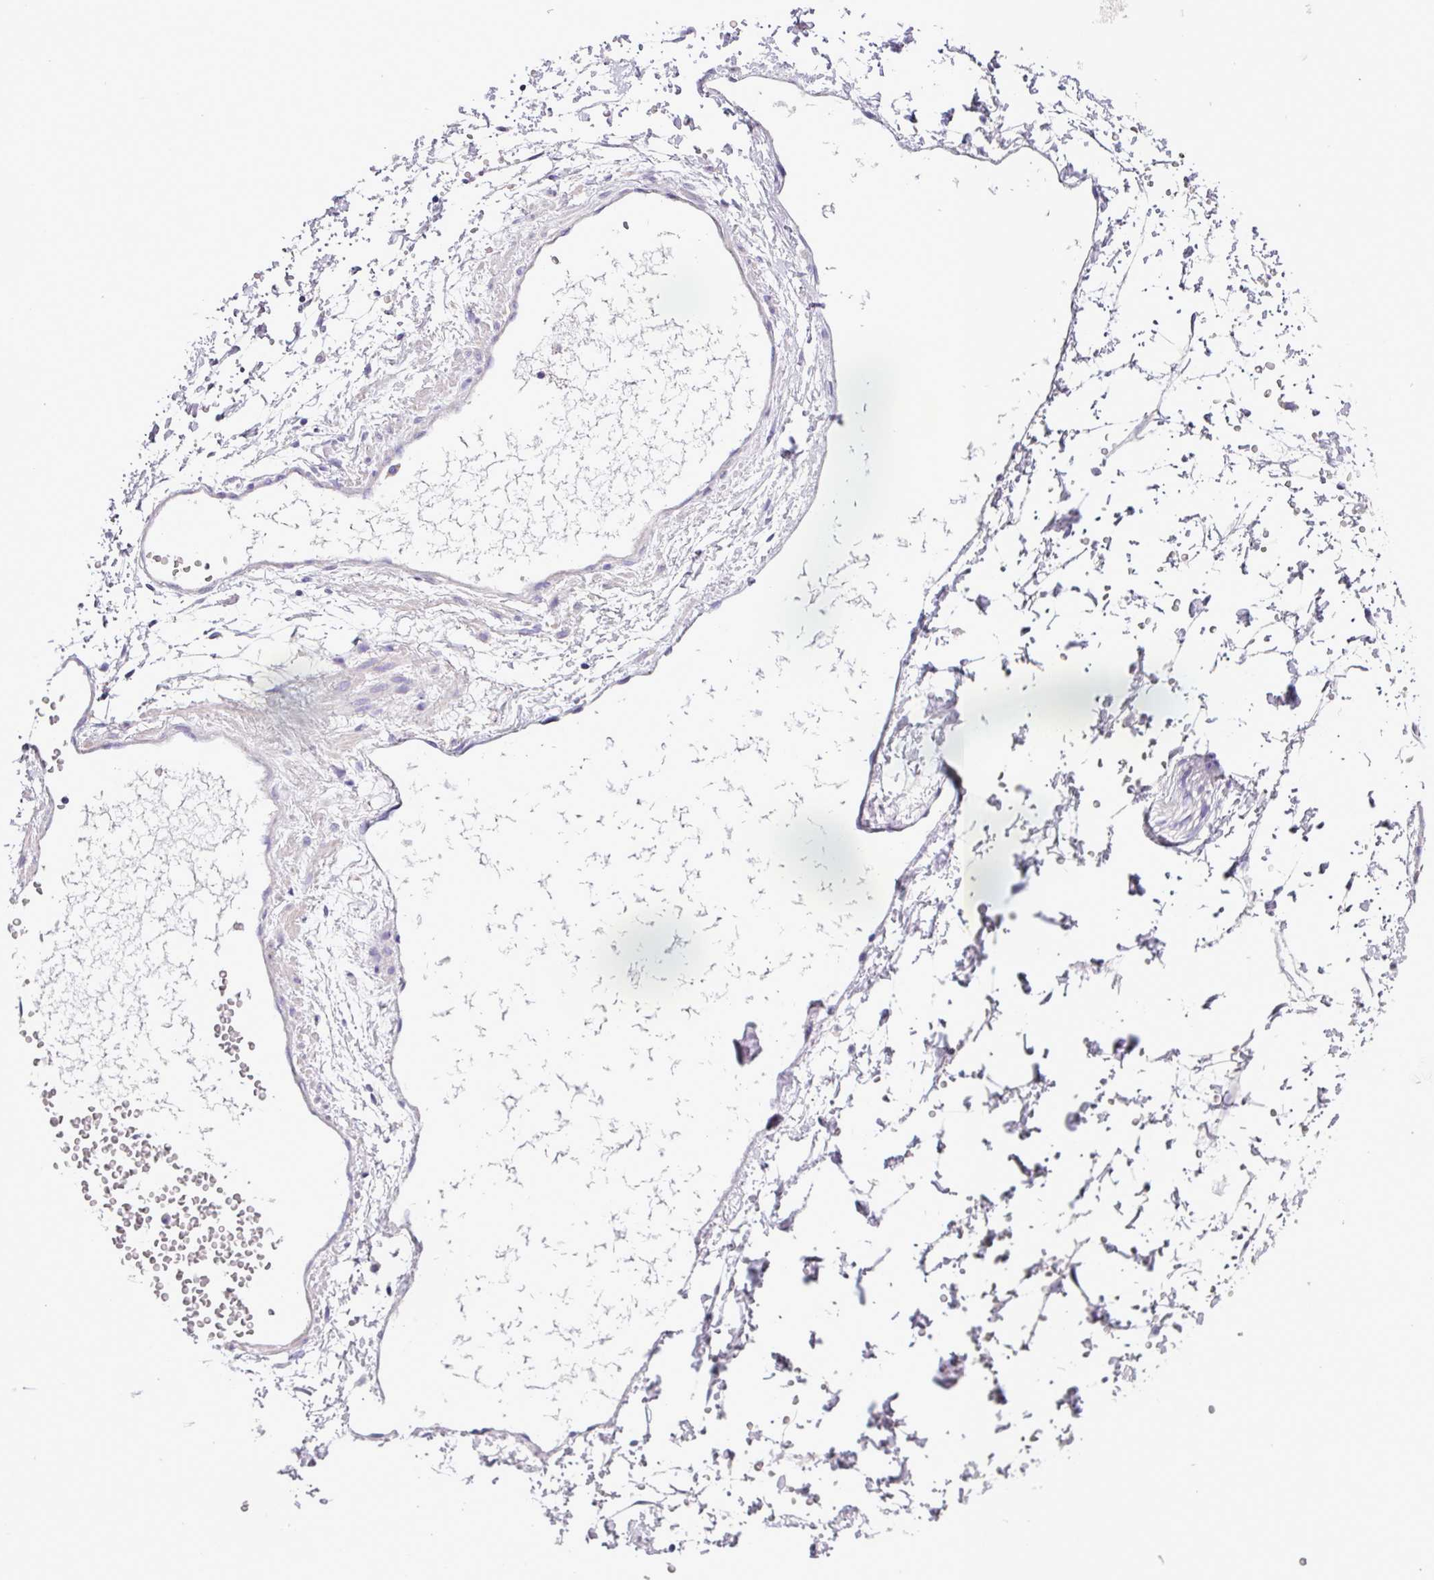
{"staining": {"intensity": "negative", "quantity": "none", "location": "none"}, "tissue": "adipose tissue", "cell_type": "Adipocytes", "image_type": "normal", "snomed": [{"axis": "morphology", "description": "Normal tissue, NOS"}, {"axis": "topography", "description": "Prostate"}, {"axis": "topography", "description": "Peripheral nerve tissue"}], "caption": "Immunohistochemical staining of normal adipose tissue shows no significant staining in adipocytes.", "gene": "ZNF334", "patient": {"sex": "male", "age": 55}}